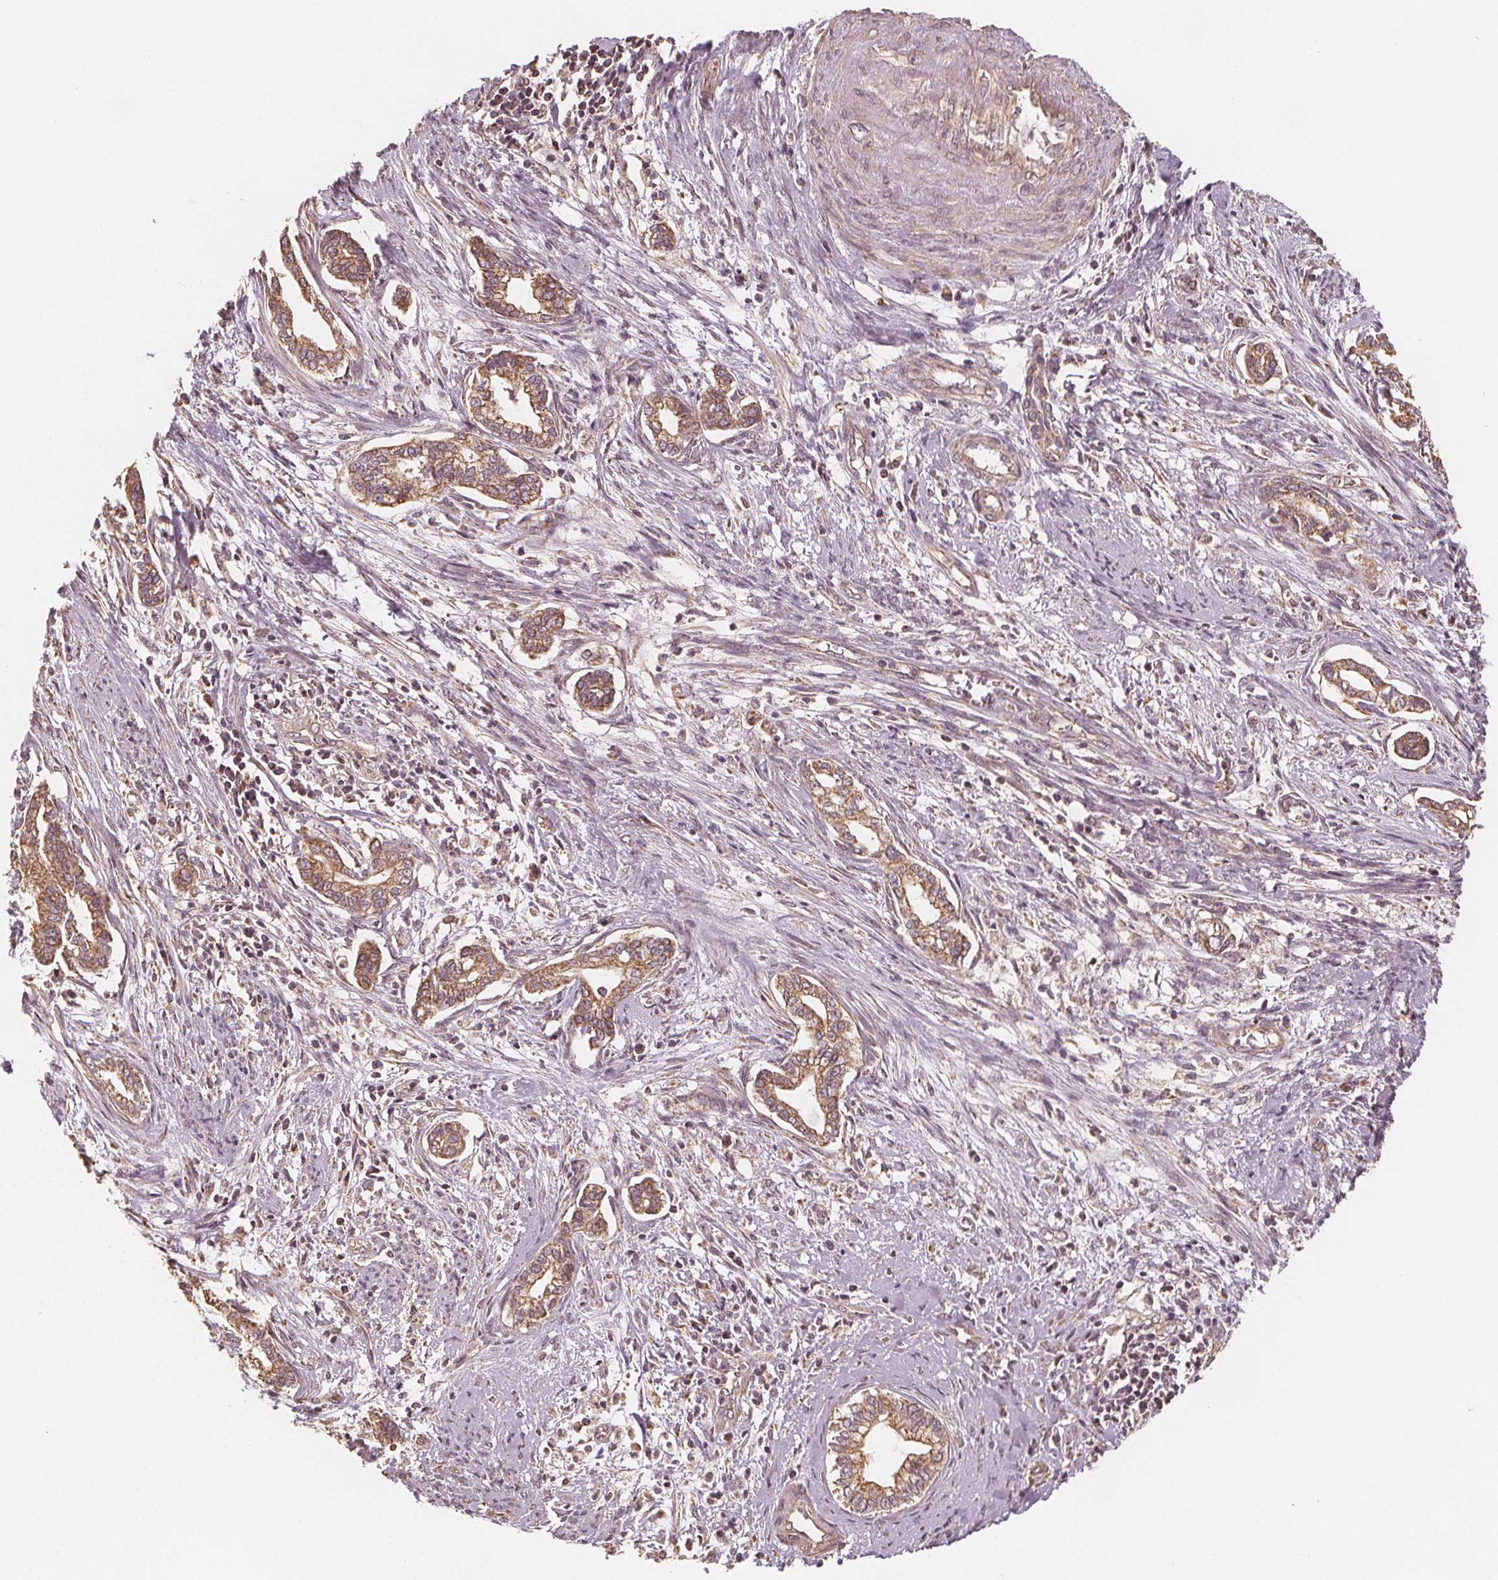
{"staining": {"intensity": "moderate", "quantity": ">75%", "location": "cytoplasmic/membranous"}, "tissue": "cervical cancer", "cell_type": "Tumor cells", "image_type": "cancer", "snomed": [{"axis": "morphology", "description": "Adenocarcinoma, NOS"}, {"axis": "topography", "description": "Cervix"}], "caption": "High-power microscopy captured an IHC photomicrograph of cervical cancer (adenocarcinoma), revealing moderate cytoplasmic/membranous staining in about >75% of tumor cells.", "gene": "PEX26", "patient": {"sex": "female", "age": 62}}